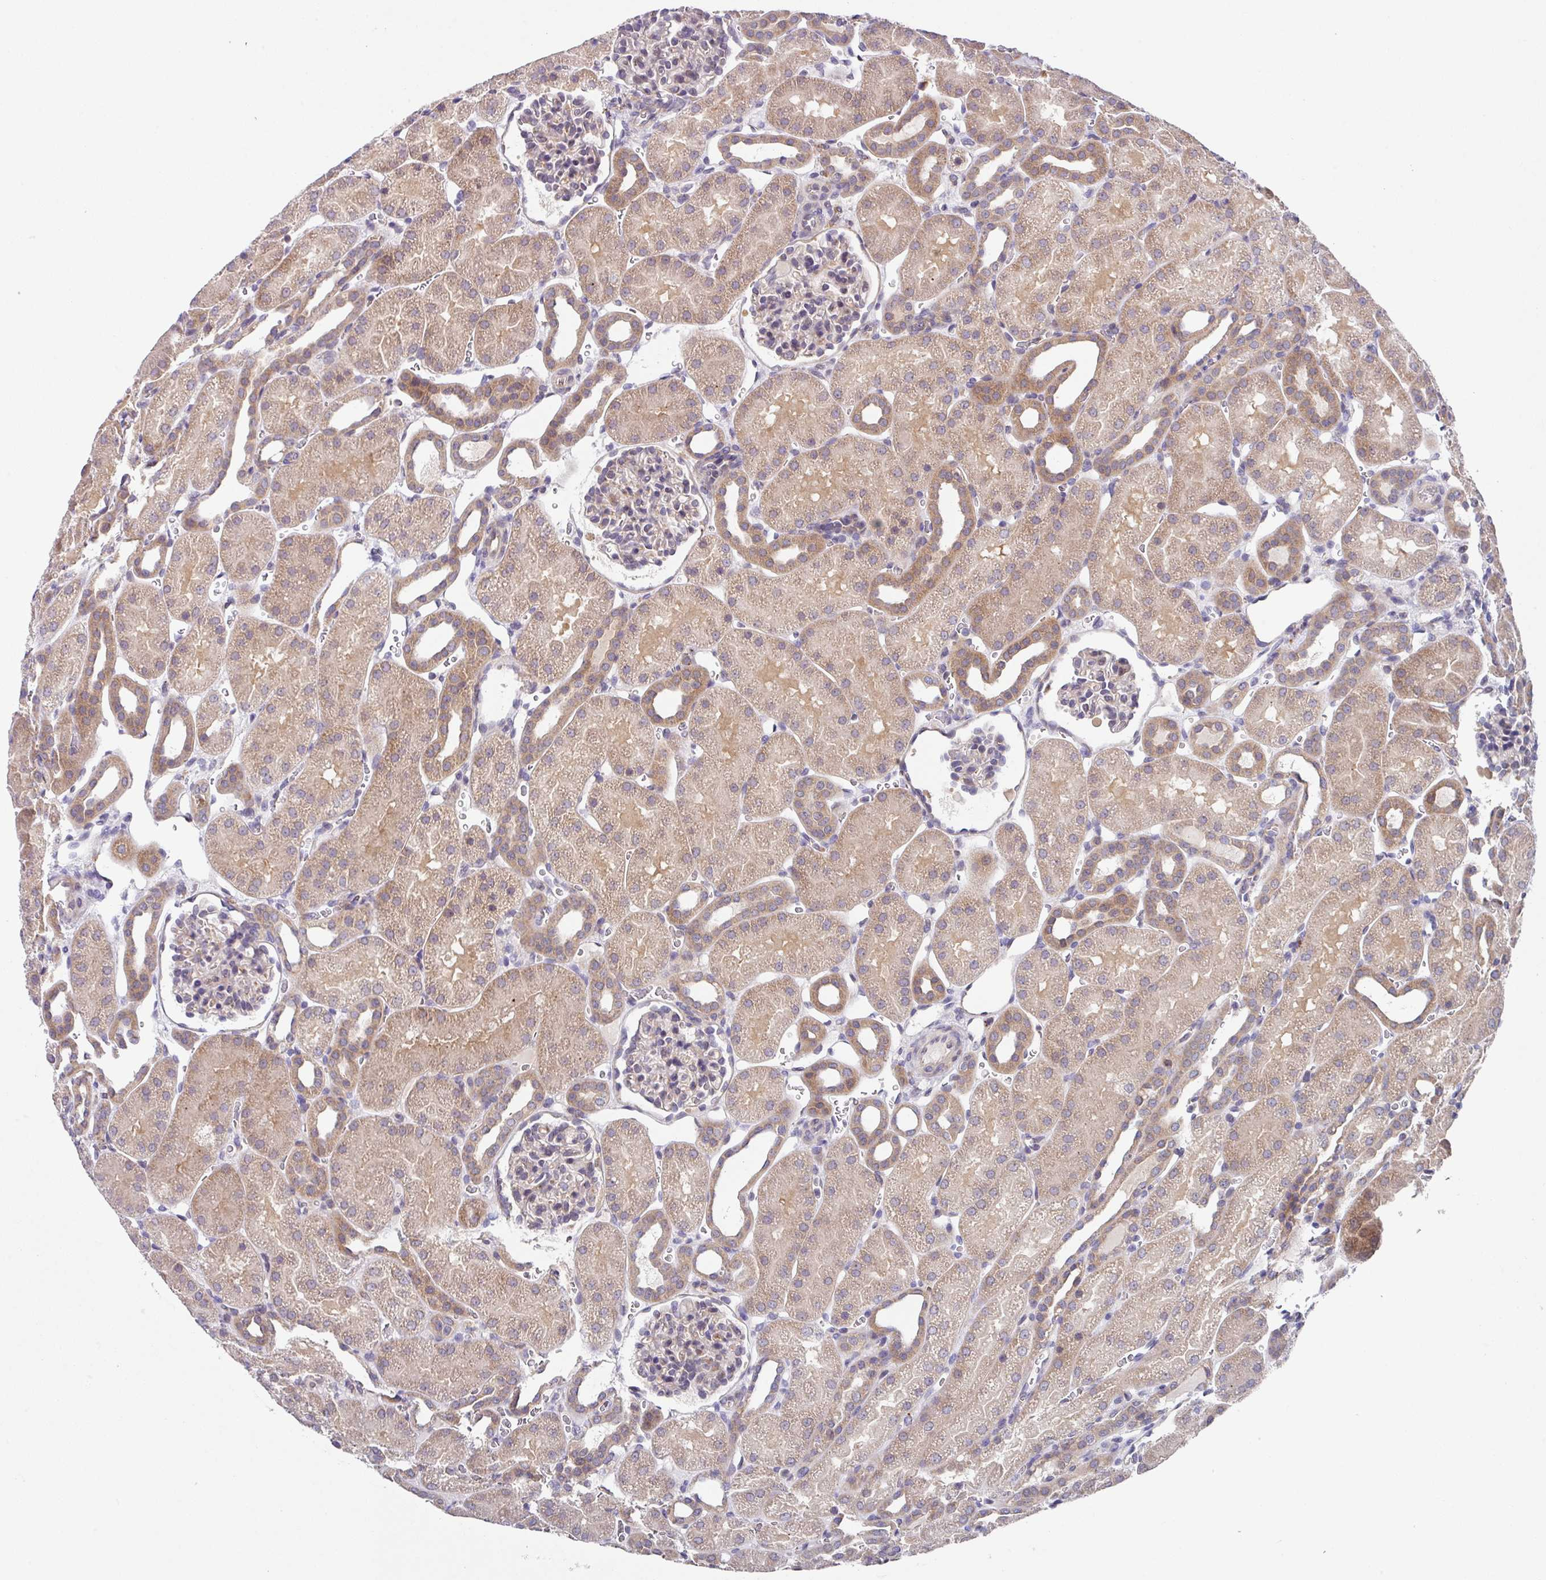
{"staining": {"intensity": "negative", "quantity": "none", "location": "none"}, "tissue": "kidney", "cell_type": "Cells in glomeruli", "image_type": "normal", "snomed": [{"axis": "morphology", "description": "Normal tissue, NOS"}, {"axis": "topography", "description": "Kidney"}], "caption": "The image exhibits no significant expression in cells in glomeruli of kidney. (Immunohistochemistry (ihc), brightfield microscopy, high magnification).", "gene": "EIF4B", "patient": {"sex": "male", "age": 2}}